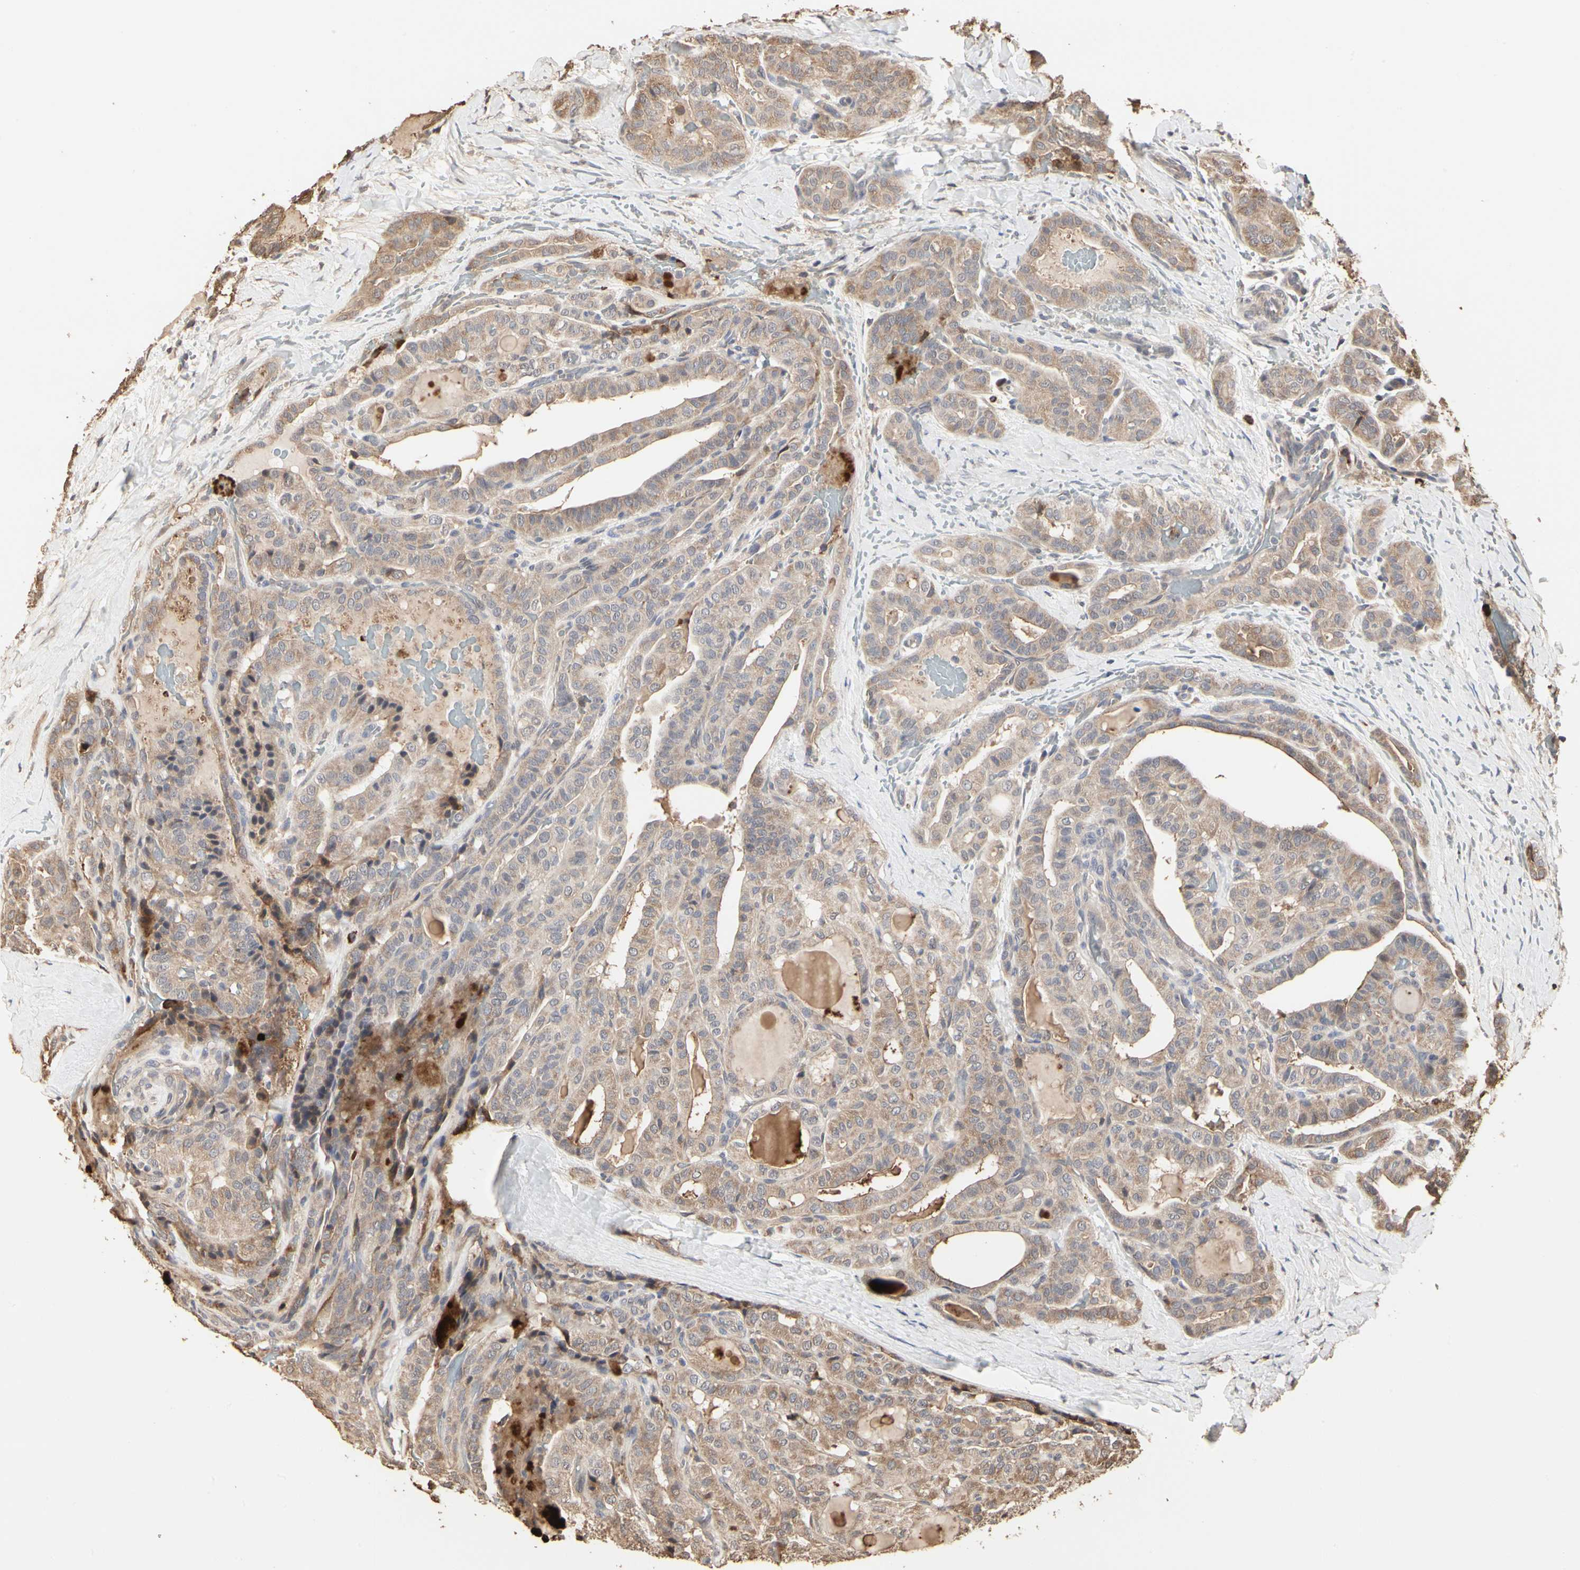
{"staining": {"intensity": "moderate", "quantity": ">75%", "location": "cytoplasmic/membranous"}, "tissue": "thyroid cancer", "cell_type": "Tumor cells", "image_type": "cancer", "snomed": [{"axis": "morphology", "description": "Papillary adenocarcinoma, NOS"}, {"axis": "topography", "description": "Thyroid gland"}], "caption": "Immunohistochemical staining of thyroid cancer demonstrates medium levels of moderate cytoplasmic/membranous protein expression in approximately >75% of tumor cells. (DAB IHC with brightfield microscopy, high magnification).", "gene": "TAOK1", "patient": {"sex": "male", "age": 77}}